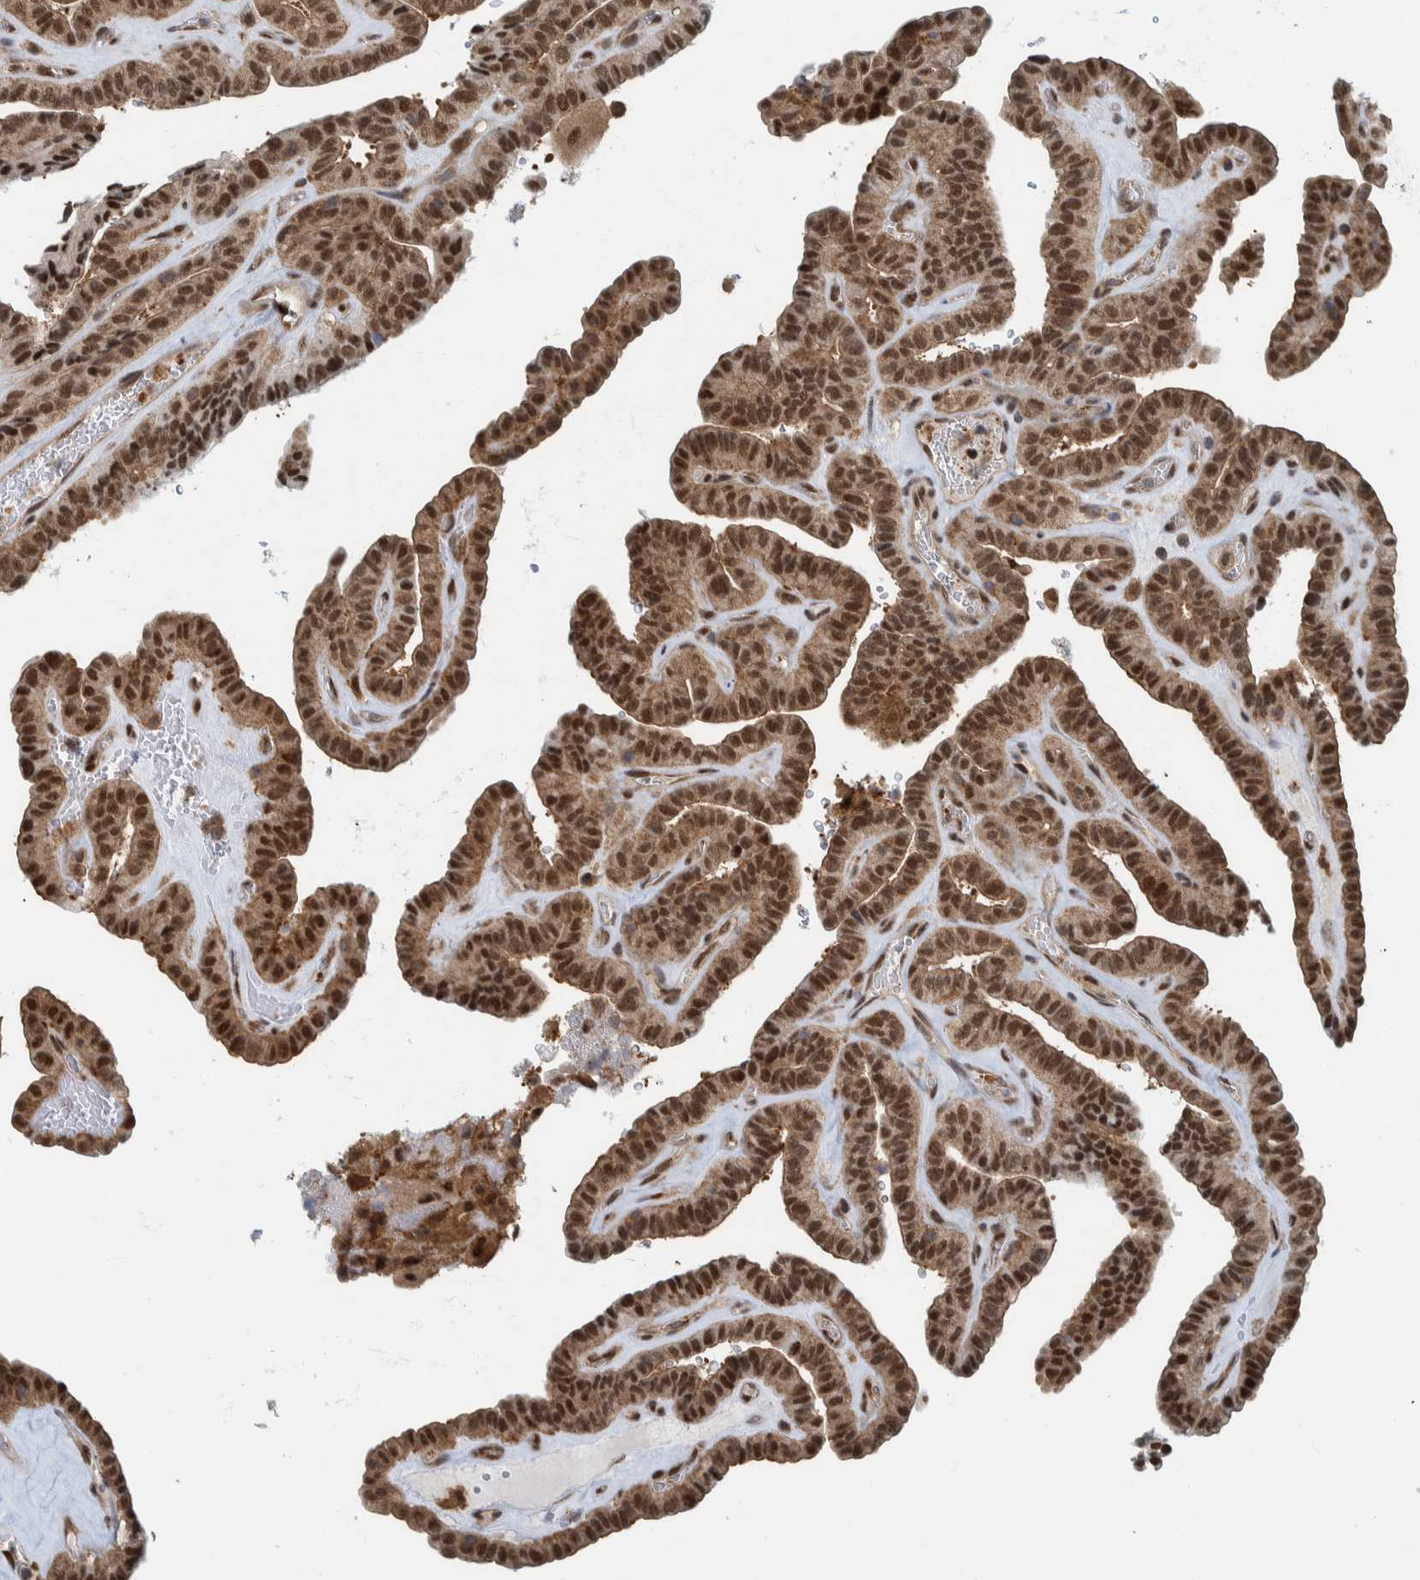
{"staining": {"intensity": "strong", "quantity": ">75%", "location": "nuclear"}, "tissue": "thyroid cancer", "cell_type": "Tumor cells", "image_type": "cancer", "snomed": [{"axis": "morphology", "description": "Papillary adenocarcinoma, NOS"}, {"axis": "topography", "description": "Thyroid gland"}], "caption": "Approximately >75% of tumor cells in thyroid cancer (papillary adenocarcinoma) display strong nuclear protein expression as visualized by brown immunohistochemical staining.", "gene": "COPS3", "patient": {"sex": "male", "age": 77}}